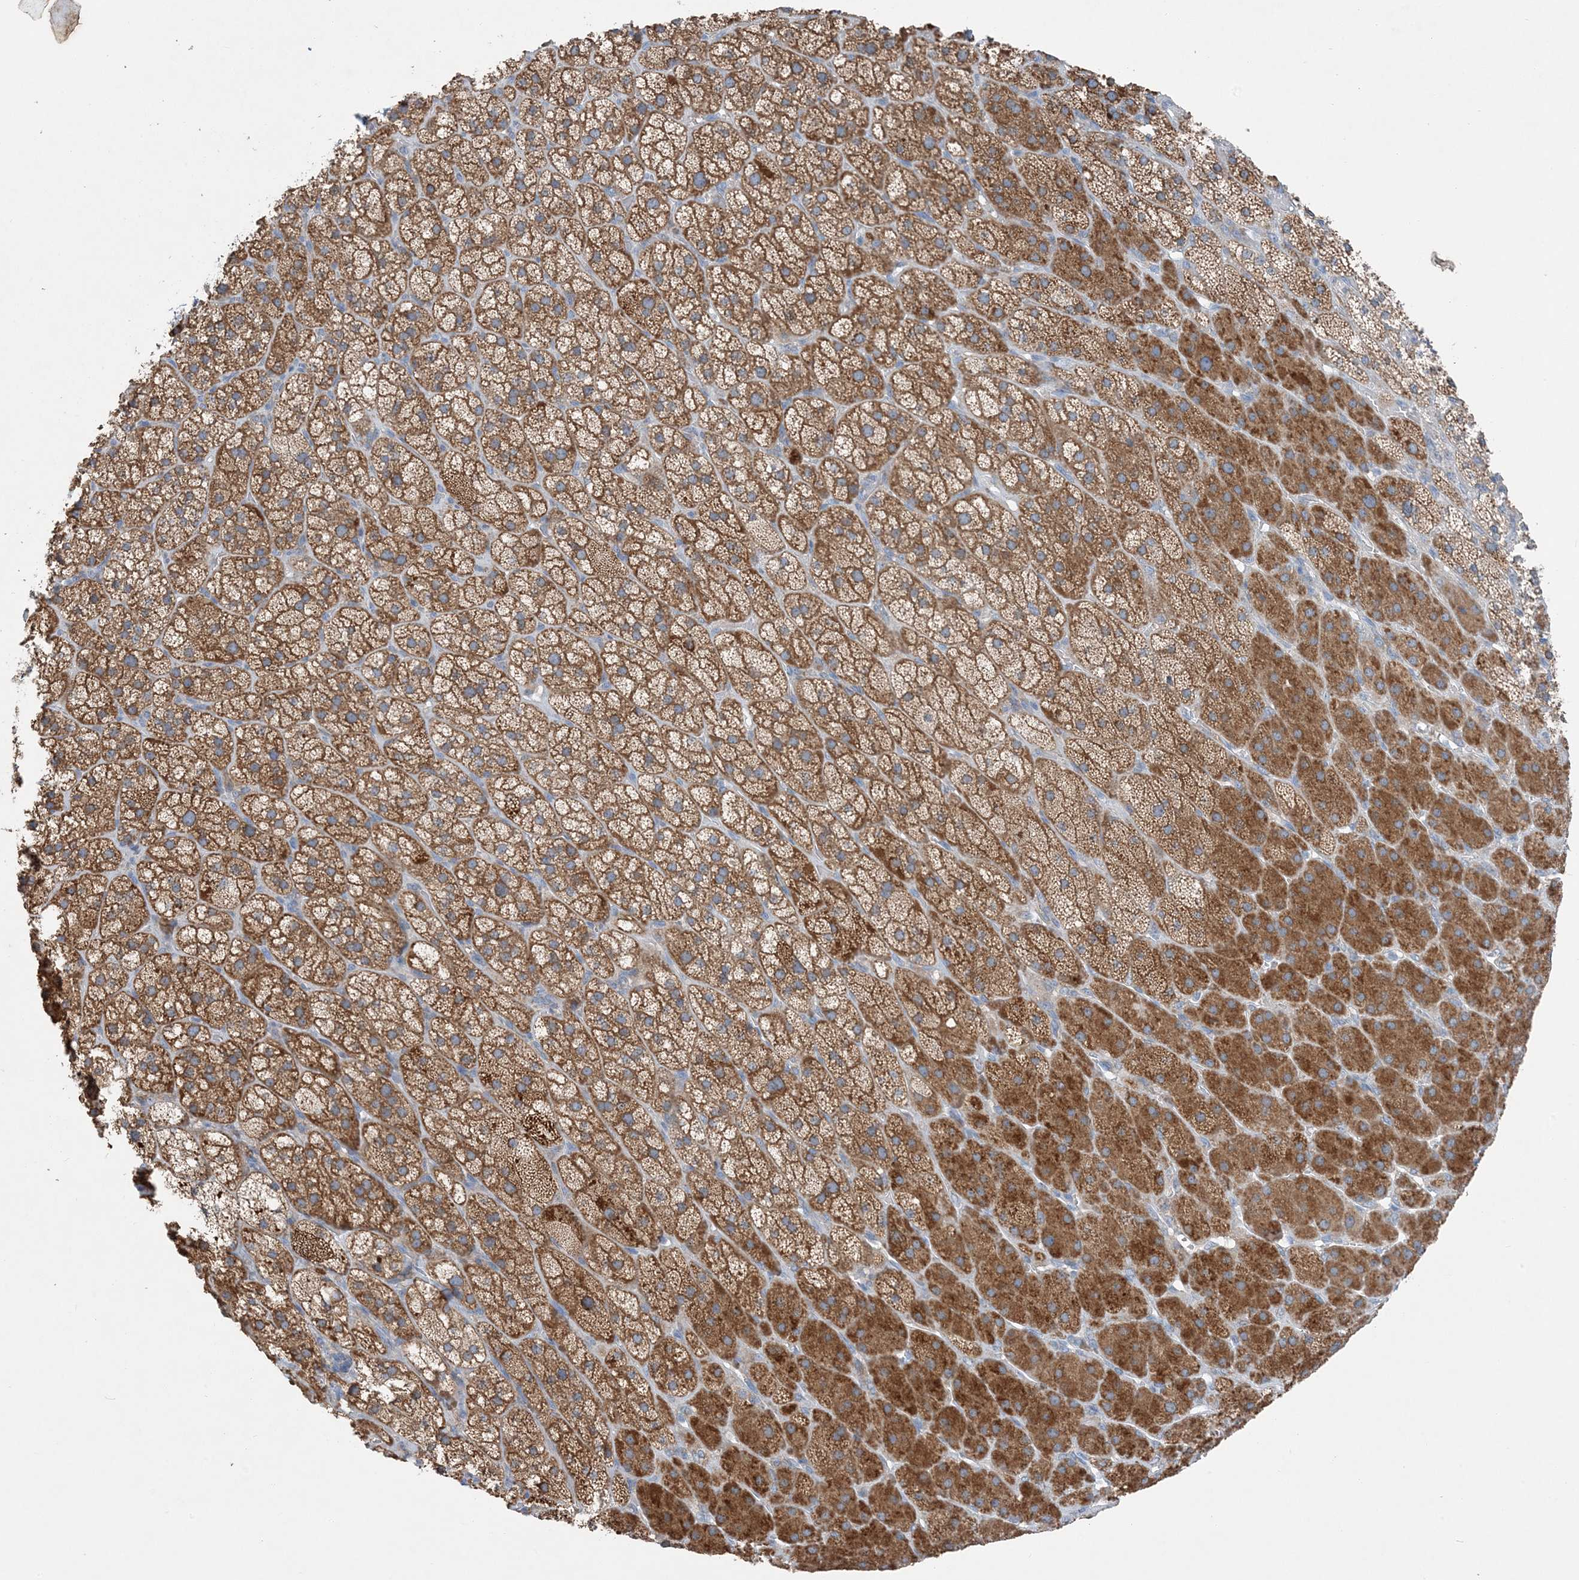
{"staining": {"intensity": "strong", "quantity": "25%-75%", "location": "cytoplasmic/membranous"}, "tissue": "adrenal gland", "cell_type": "Glandular cells", "image_type": "normal", "snomed": [{"axis": "morphology", "description": "Normal tissue, NOS"}, {"axis": "topography", "description": "Adrenal gland"}], "caption": "DAB (3,3'-diaminobenzidine) immunohistochemical staining of normal adrenal gland displays strong cytoplasmic/membranous protein staining in about 25%-75% of glandular cells.", "gene": "DHX30", "patient": {"sex": "male", "age": 61}}